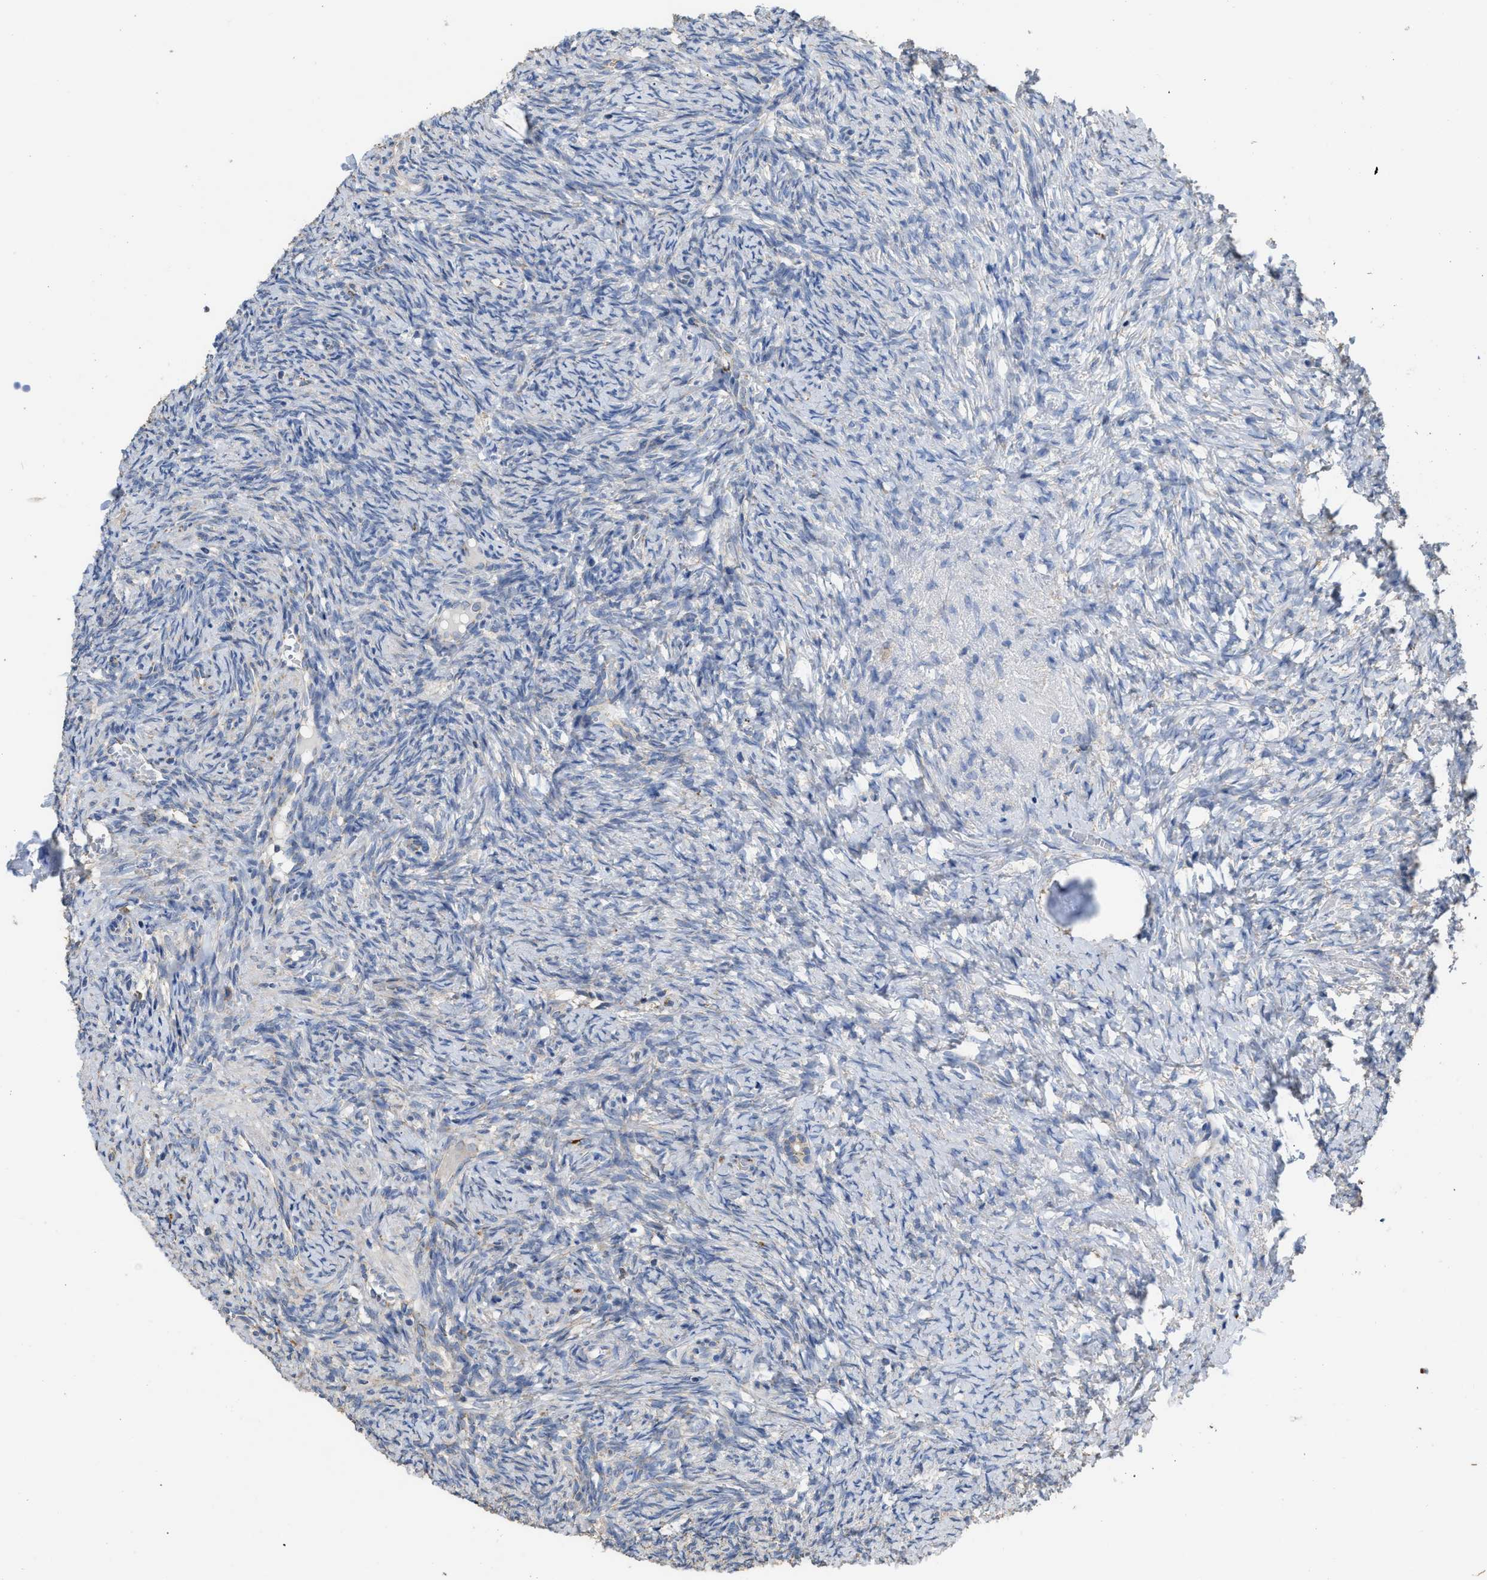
{"staining": {"intensity": "negative", "quantity": "none", "location": "none"}, "tissue": "ovary", "cell_type": "Follicle cells", "image_type": "normal", "snomed": [{"axis": "morphology", "description": "Normal tissue, NOS"}, {"axis": "topography", "description": "Ovary"}], "caption": "This is an immunohistochemistry image of benign ovary. There is no staining in follicle cells.", "gene": "AK2", "patient": {"sex": "female", "age": 41}}